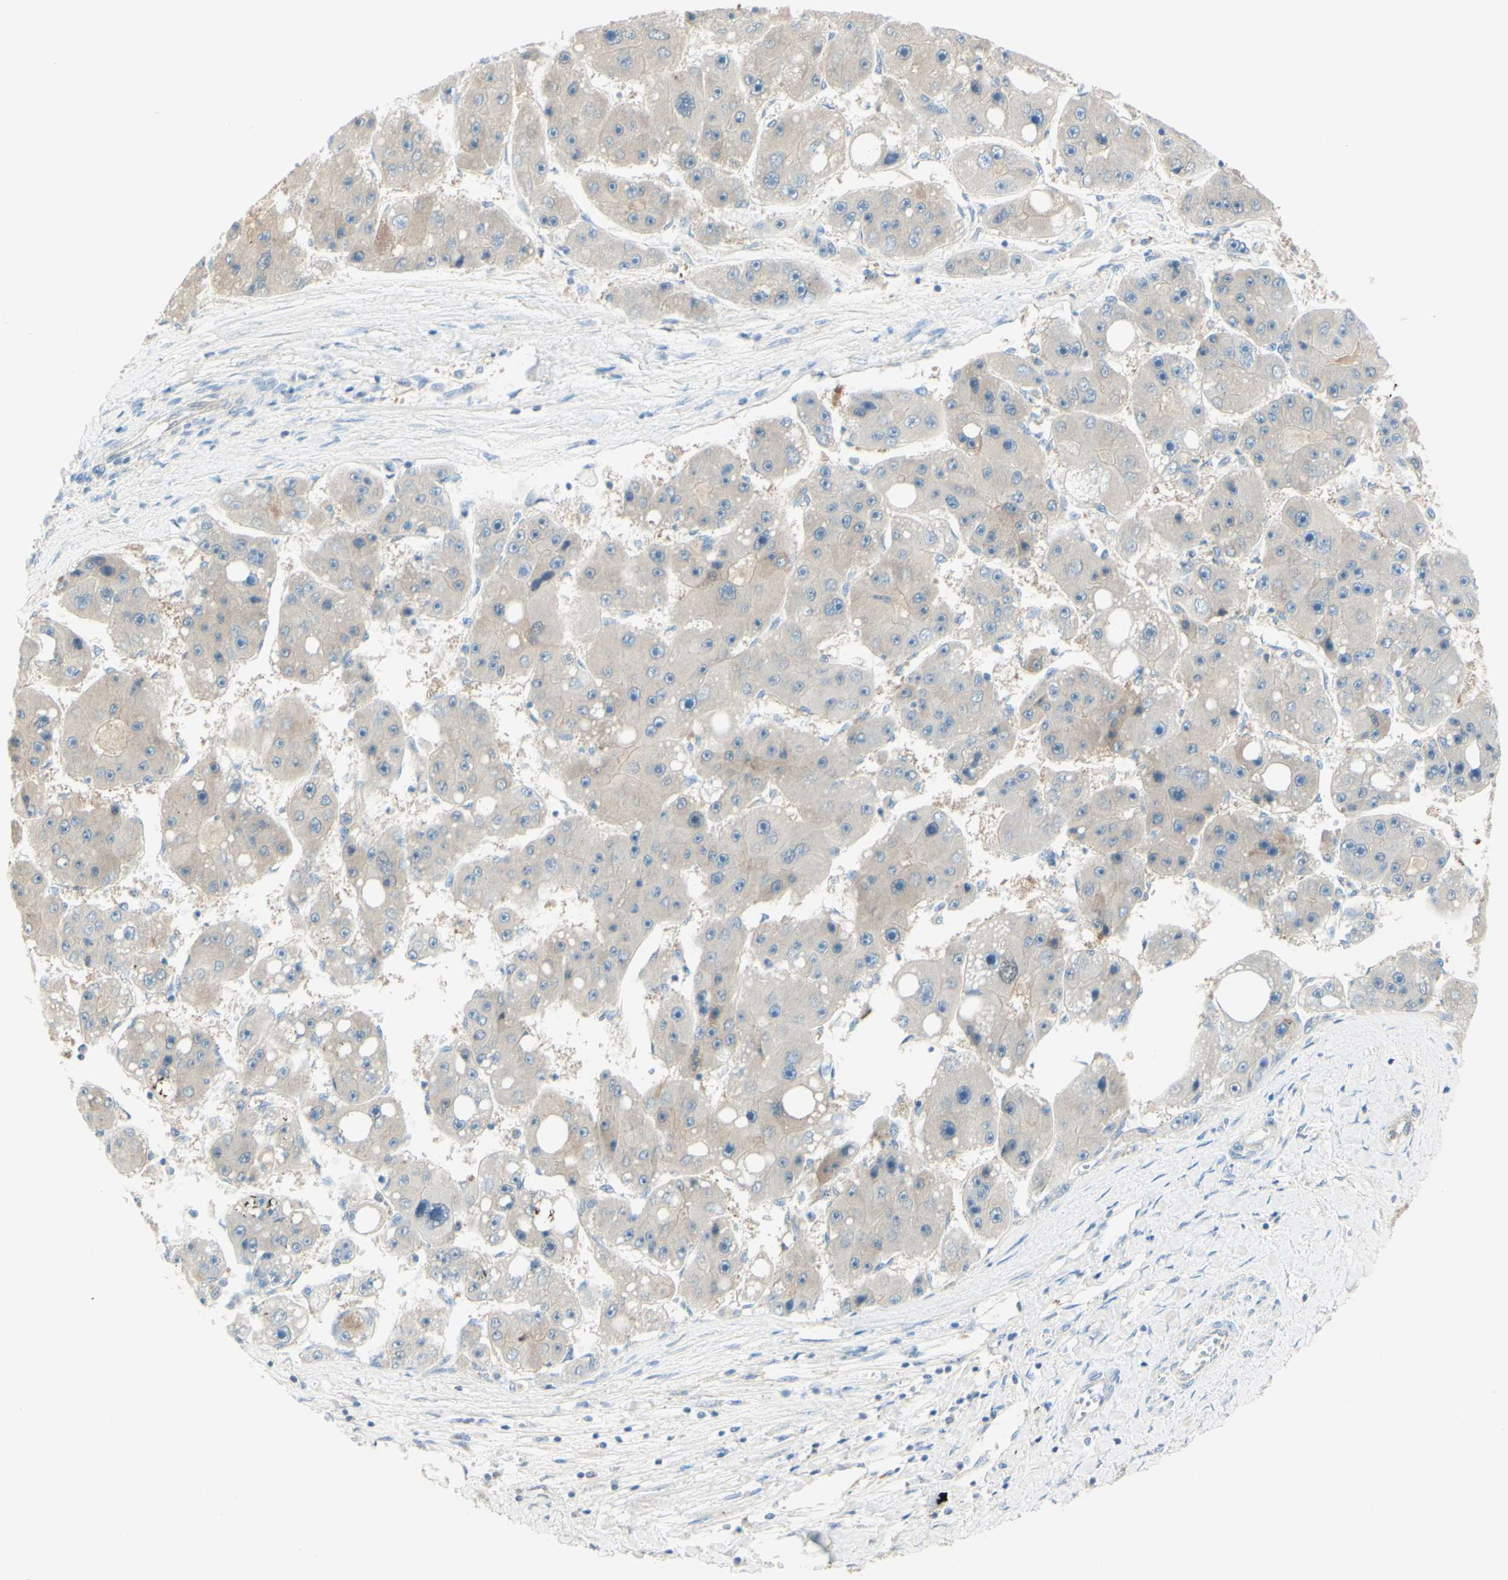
{"staining": {"intensity": "weak", "quantity": "25%-75%", "location": "cytoplasmic/membranous"}, "tissue": "liver cancer", "cell_type": "Tumor cells", "image_type": "cancer", "snomed": [{"axis": "morphology", "description": "Carcinoma, Hepatocellular, NOS"}, {"axis": "topography", "description": "Liver"}], "caption": "Weak cytoplasmic/membranous staining is identified in approximately 25%-75% of tumor cells in liver cancer (hepatocellular carcinoma). (DAB IHC with brightfield microscopy, high magnification).", "gene": "MTM1", "patient": {"sex": "female", "age": 61}}